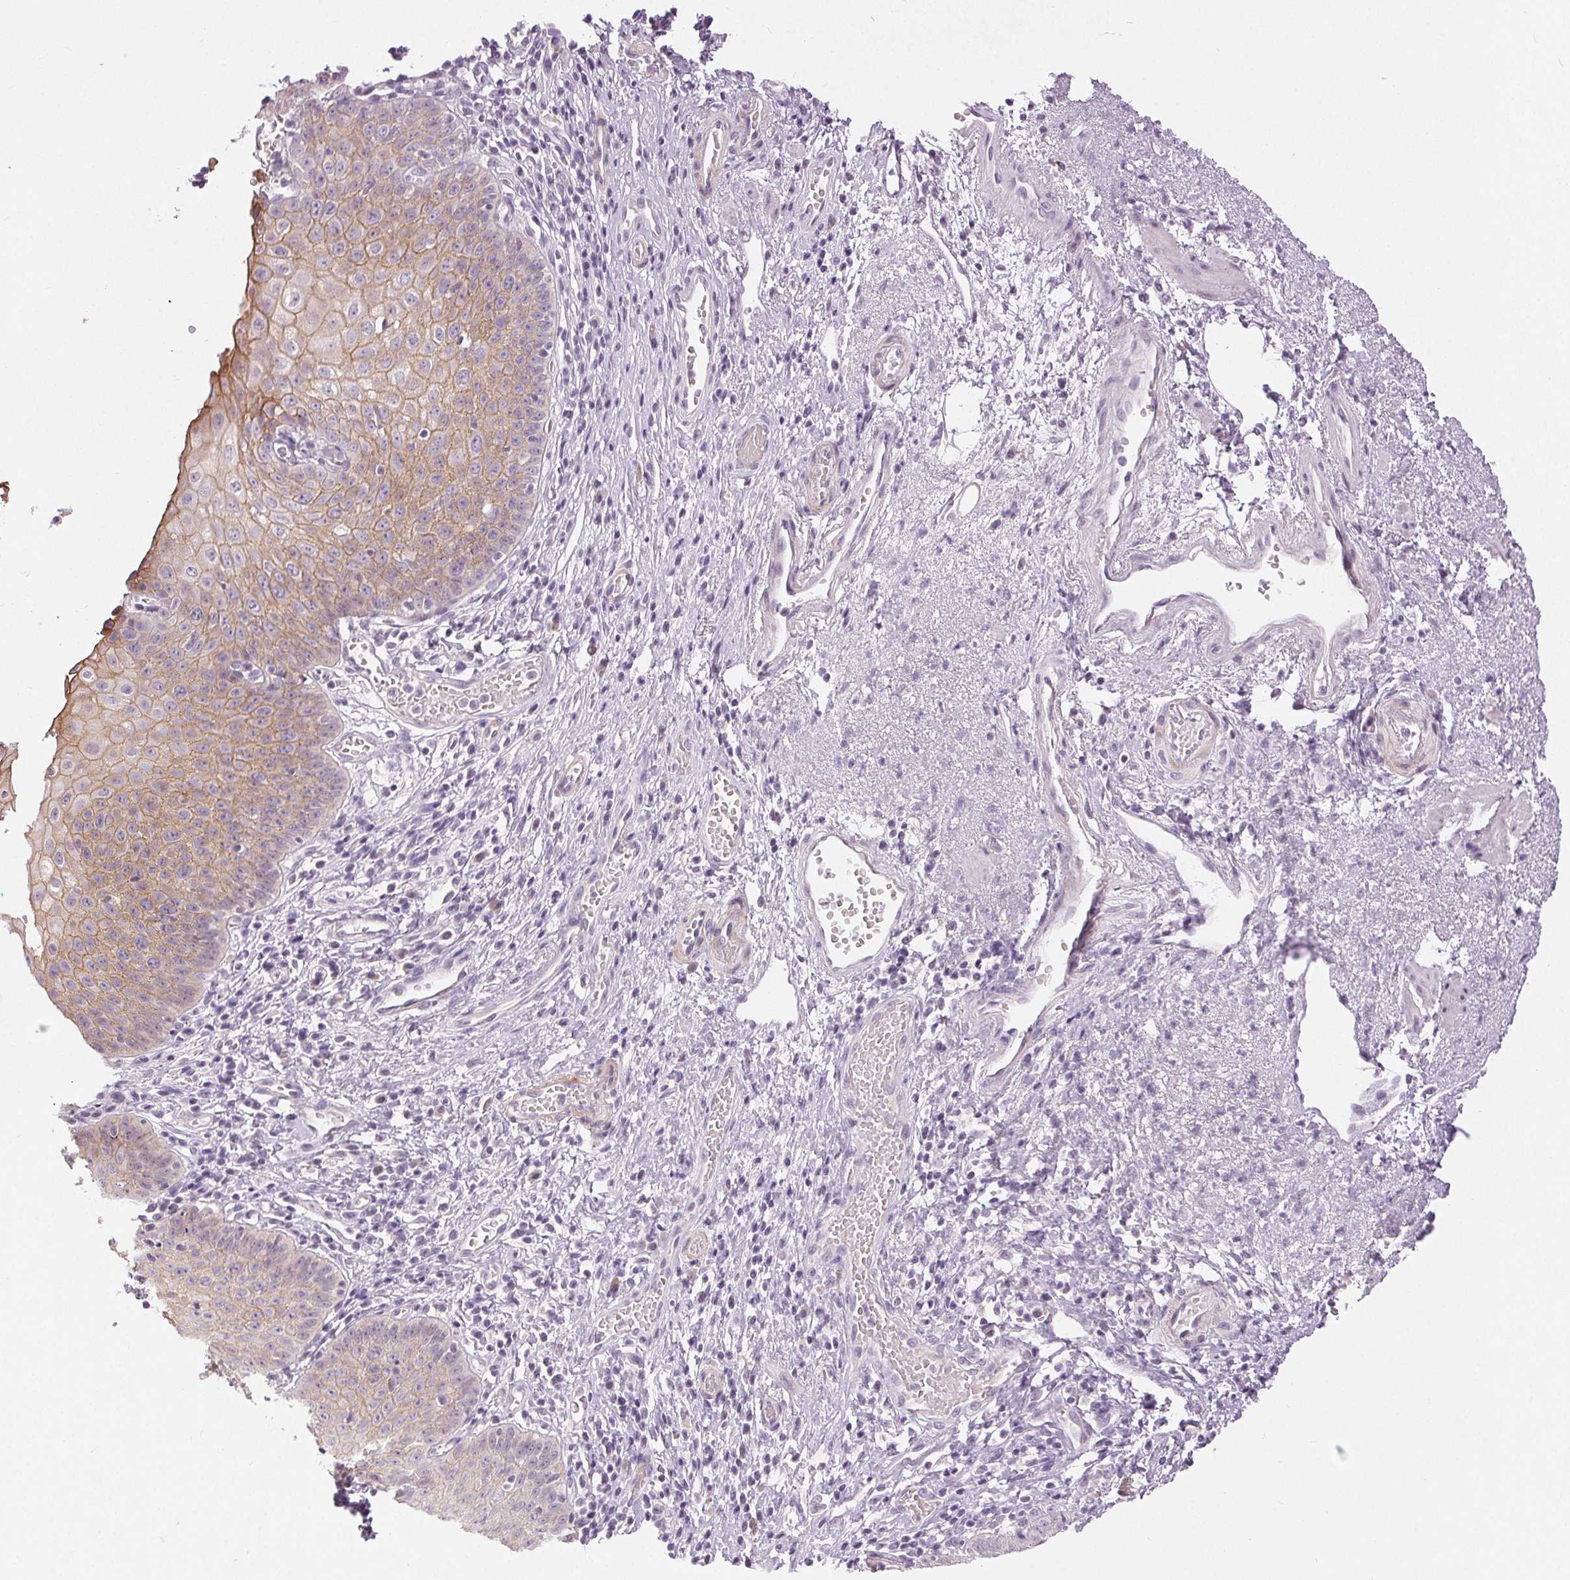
{"staining": {"intensity": "strong", "quantity": "25%-75%", "location": "cytoplasmic/membranous"}, "tissue": "esophagus", "cell_type": "Squamous epithelial cells", "image_type": "normal", "snomed": [{"axis": "morphology", "description": "Normal tissue, NOS"}, {"axis": "topography", "description": "Esophagus"}], "caption": "Immunohistochemical staining of benign esophagus reveals high levels of strong cytoplasmic/membranous positivity in approximately 25%-75% of squamous epithelial cells. (DAB (3,3'-diaminobenzidine) = brown stain, brightfield microscopy at high magnification).", "gene": "DSG3", "patient": {"sex": "male", "age": 71}}